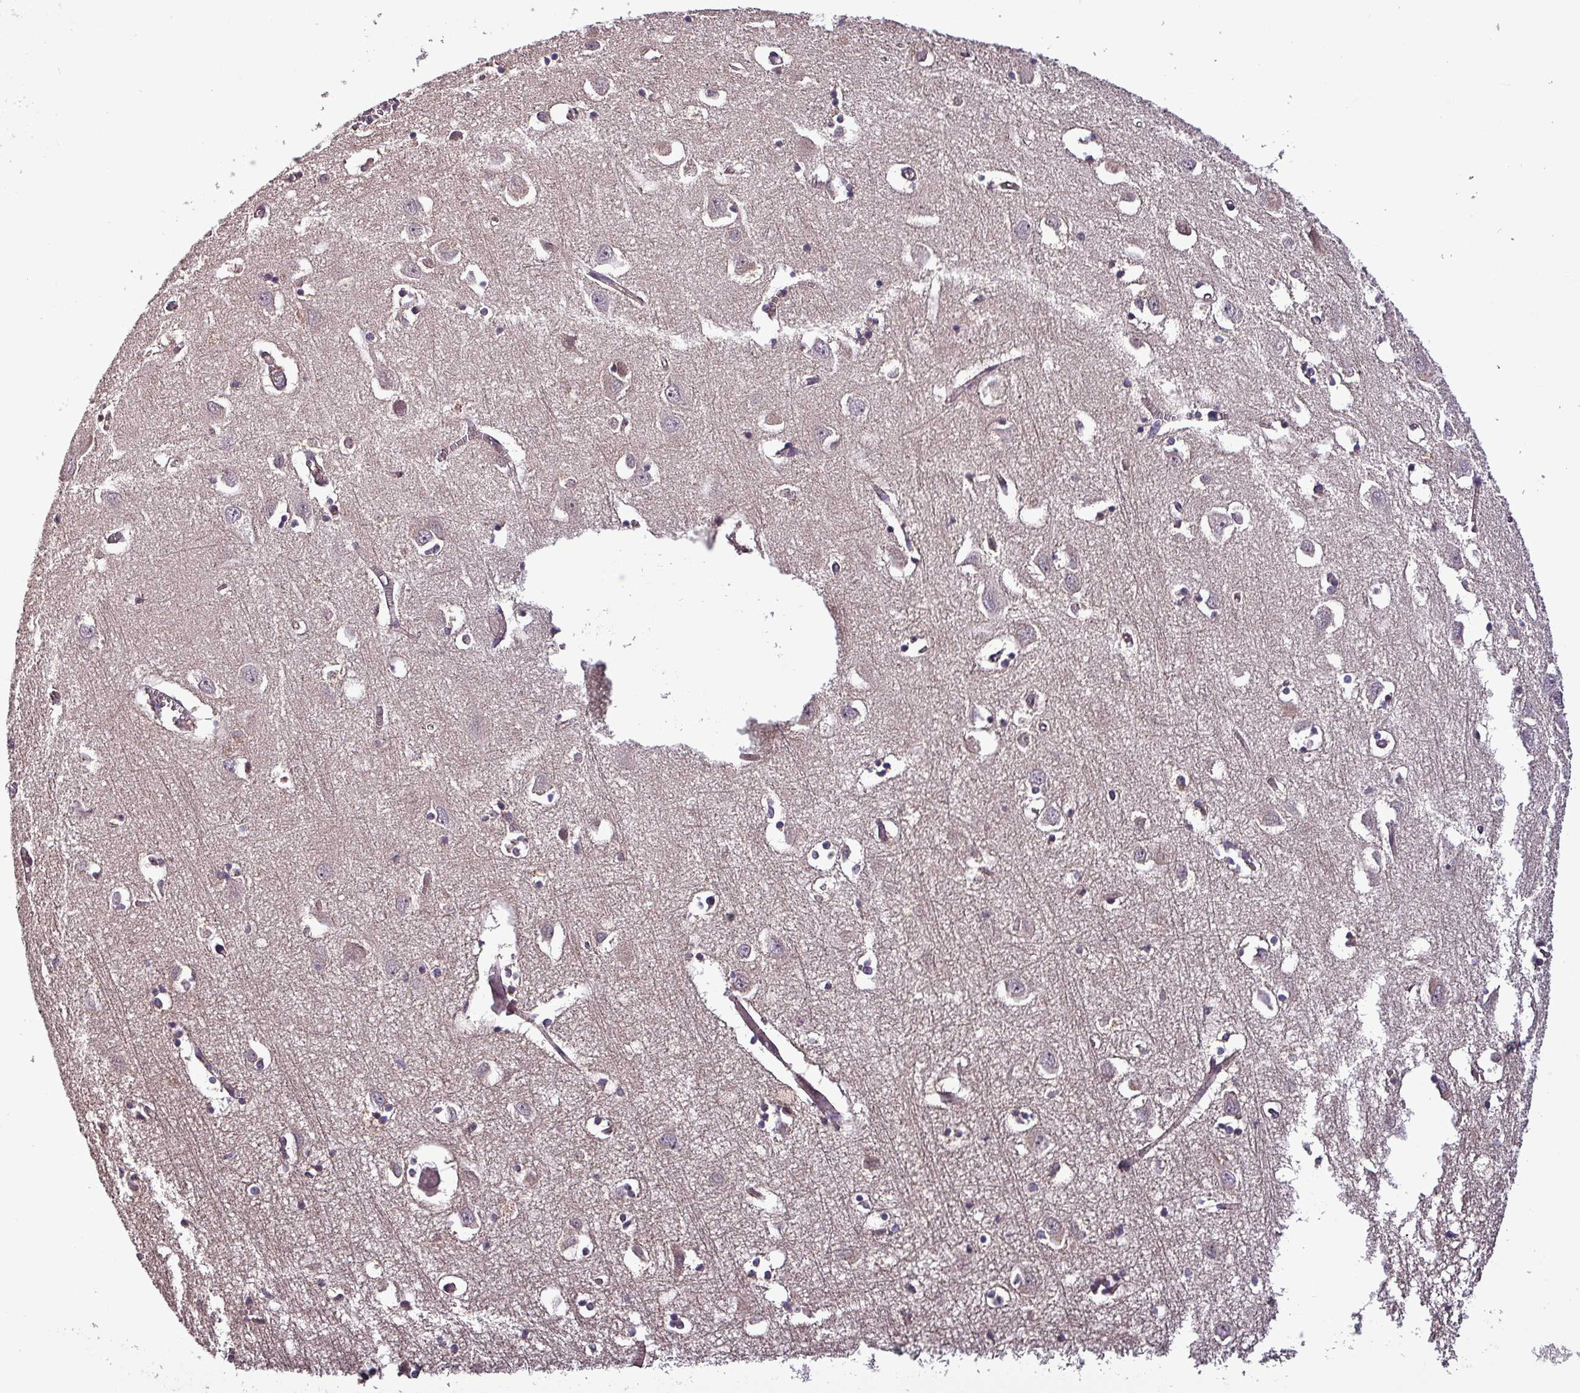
{"staining": {"intensity": "weak", "quantity": ">75%", "location": "cytoplasmic/membranous"}, "tissue": "cerebral cortex", "cell_type": "Endothelial cells", "image_type": "normal", "snomed": [{"axis": "morphology", "description": "Normal tissue, NOS"}, {"axis": "topography", "description": "Cerebral cortex"}], "caption": "Immunohistochemical staining of benign human cerebral cortex demonstrates weak cytoplasmic/membranous protein staining in about >75% of endothelial cells. The staining was performed using DAB, with brown indicating positive protein expression. Nuclei are stained blue with hematoxylin.", "gene": "PAFAH1B2", "patient": {"sex": "male", "age": 70}}